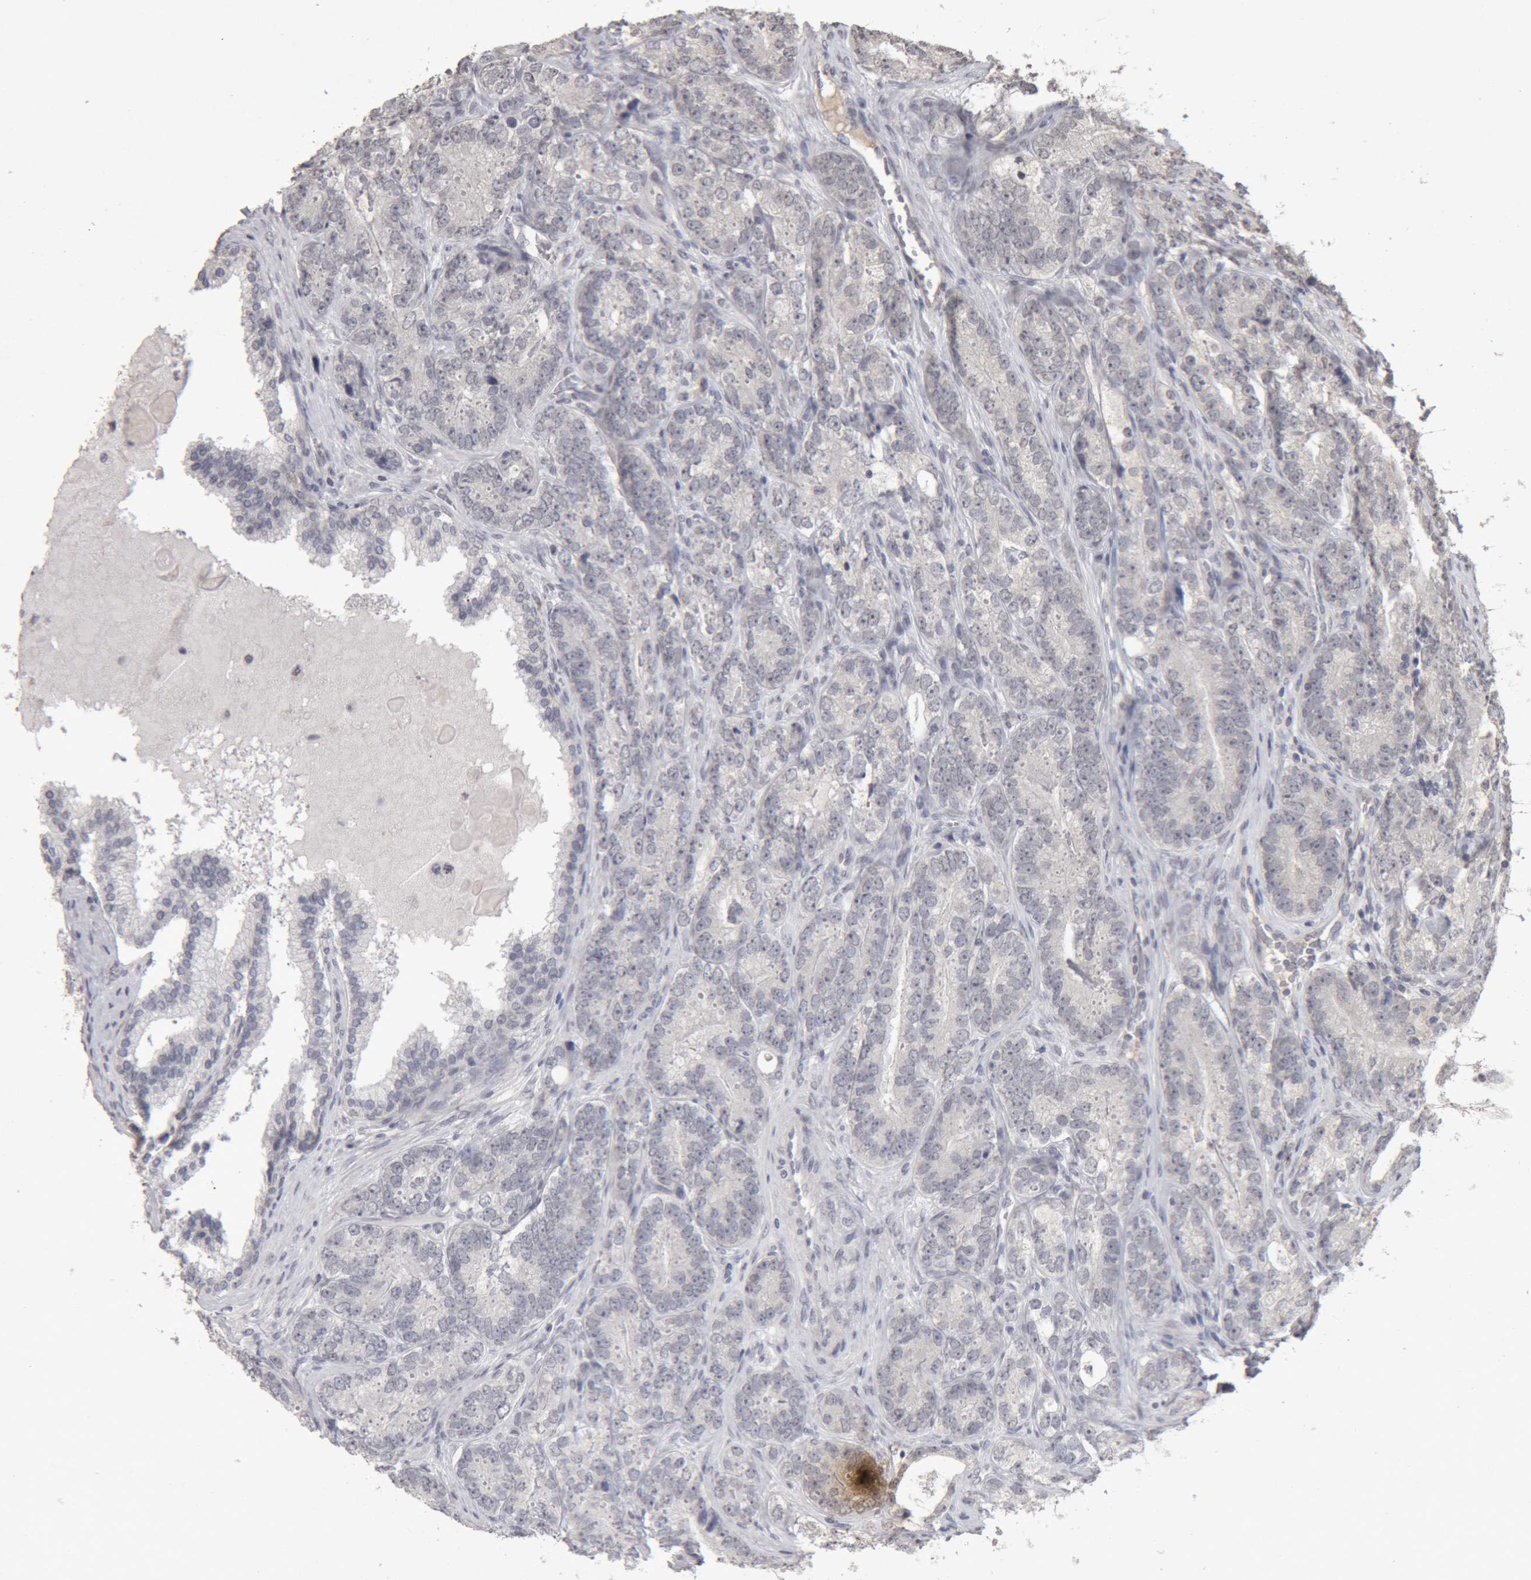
{"staining": {"intensity": "negative", "quantity": "none", "location": "none"}, "tissue": "prostate cancer", "cell_type": "Tumor cells", "image_type": "cancer", "snomed": [{"axis": "morphology", "description": "Adenocarcinoma, High grade"}, {"axis": "topography", "description": "Prostate"}], "caption": "The image demonstrates no staining of tumor cells in adenocarcinoma (high-grade) (prostate). (DAB immunohistochemistry with hematoxylin counter stain).", "gene": "MEP1A", "patient": {"sex": "male", "age": 56}}